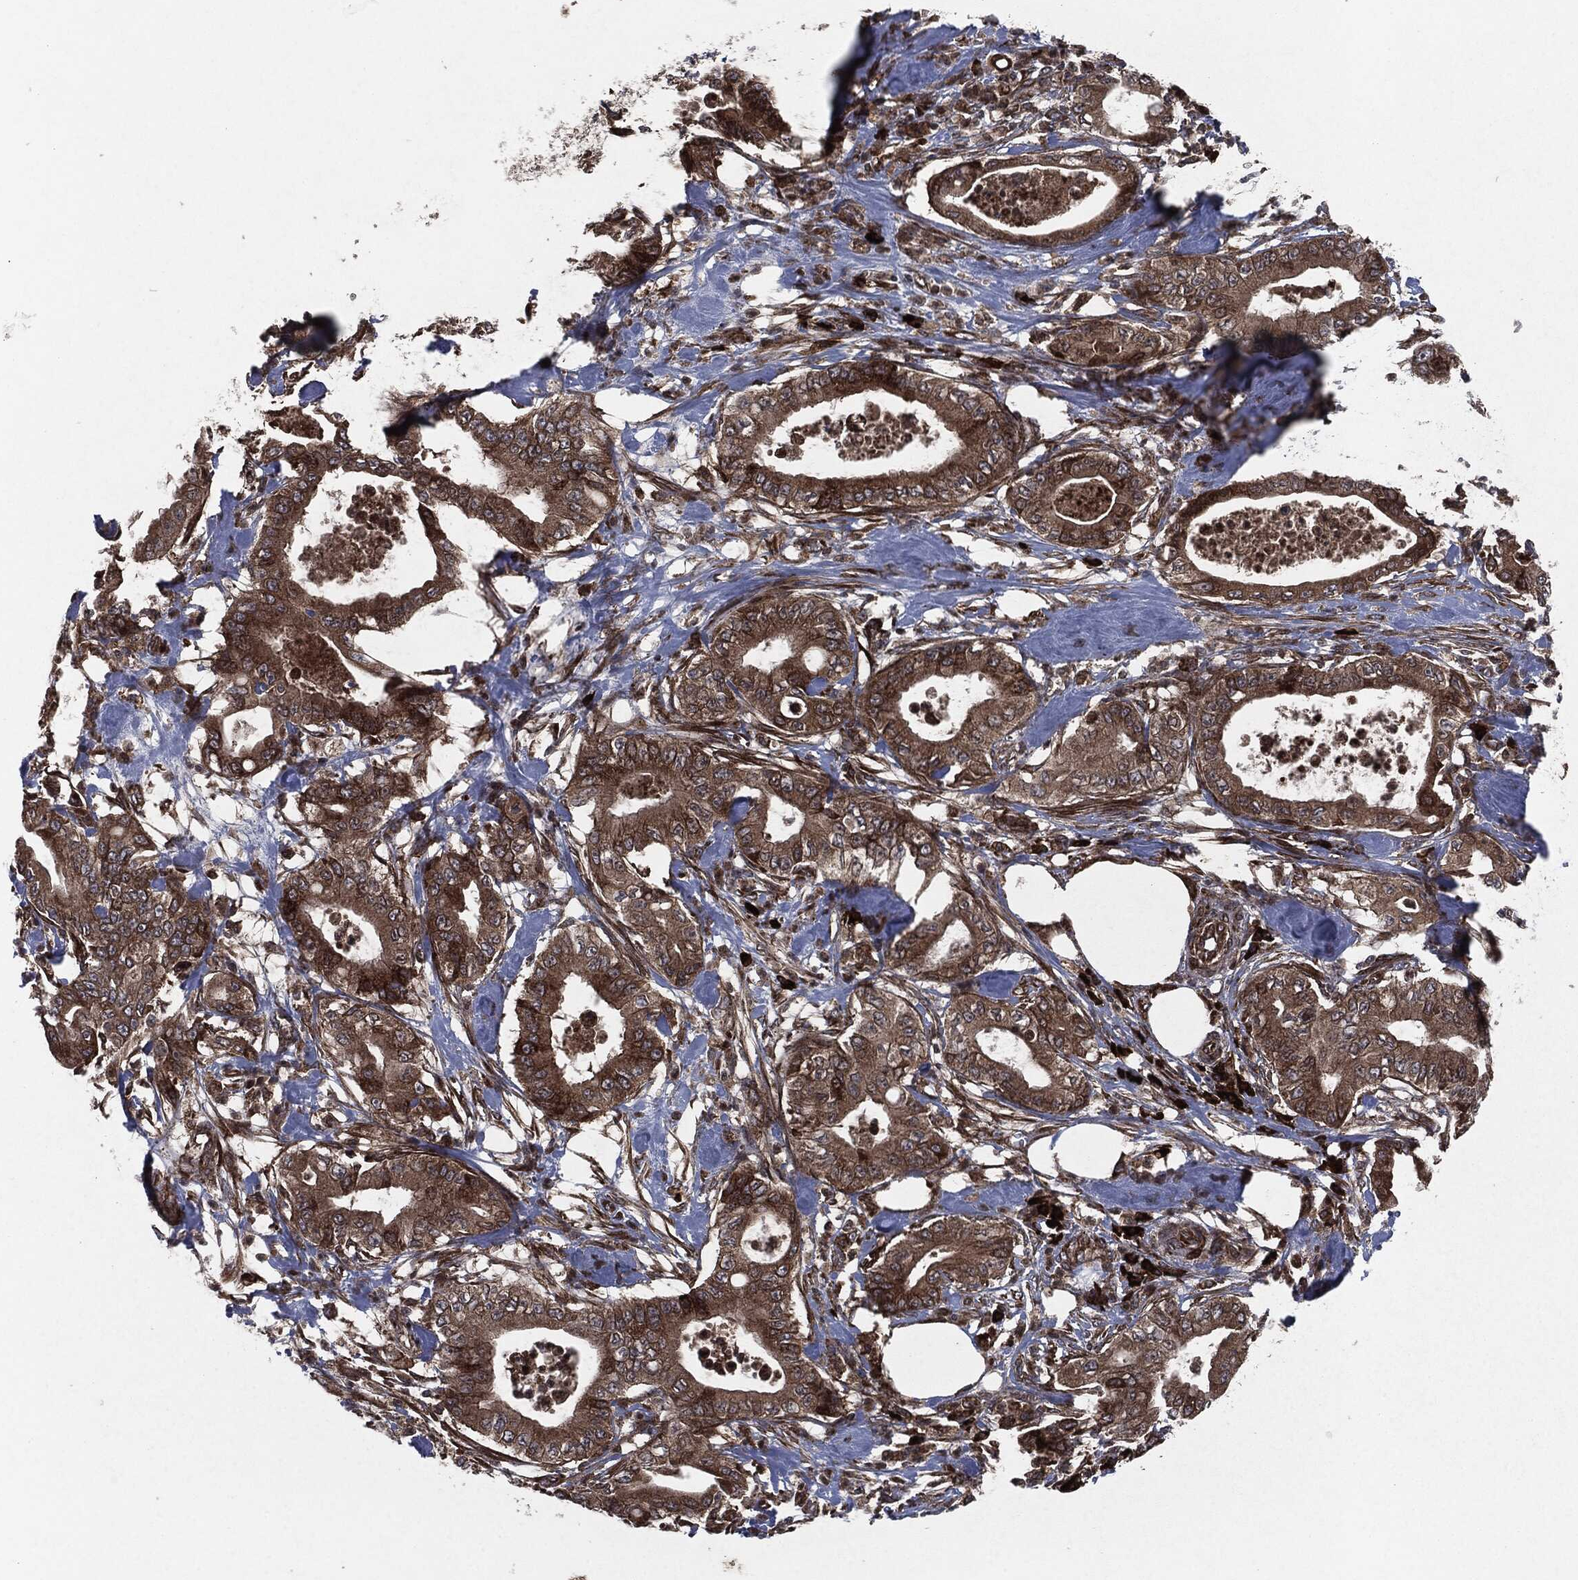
{"staining": {"intensity": "strong", "quantity": "25%-75%", "location": "cytoplasmic/membranous"}, "tissue": "pancreatic cancer", "cell_type": "Tumor cells", "image_type": "cancer", "snomed": [{"axis": "morphology", "description": "Adenocarcinoma, NOS"}, {"axis": "topography", "description": "Pancreas"}], "caption": "DAB (3,3'-diaminobenzidine) immunohistochemical staining of human pancreatic cancer (adenocarcinoma) demonstrates strong cytoplasmic/membranous protein positivity in about 25%-75% of tumor cells. The staining is performed using DAB (3,3'-diaminobenzidine) brown chromogen to label protein expression. The nuclei are counter-stained blue using hematoxylin.", "gene": "RAF1", "patient": {"sex": "male", "age": 71}}